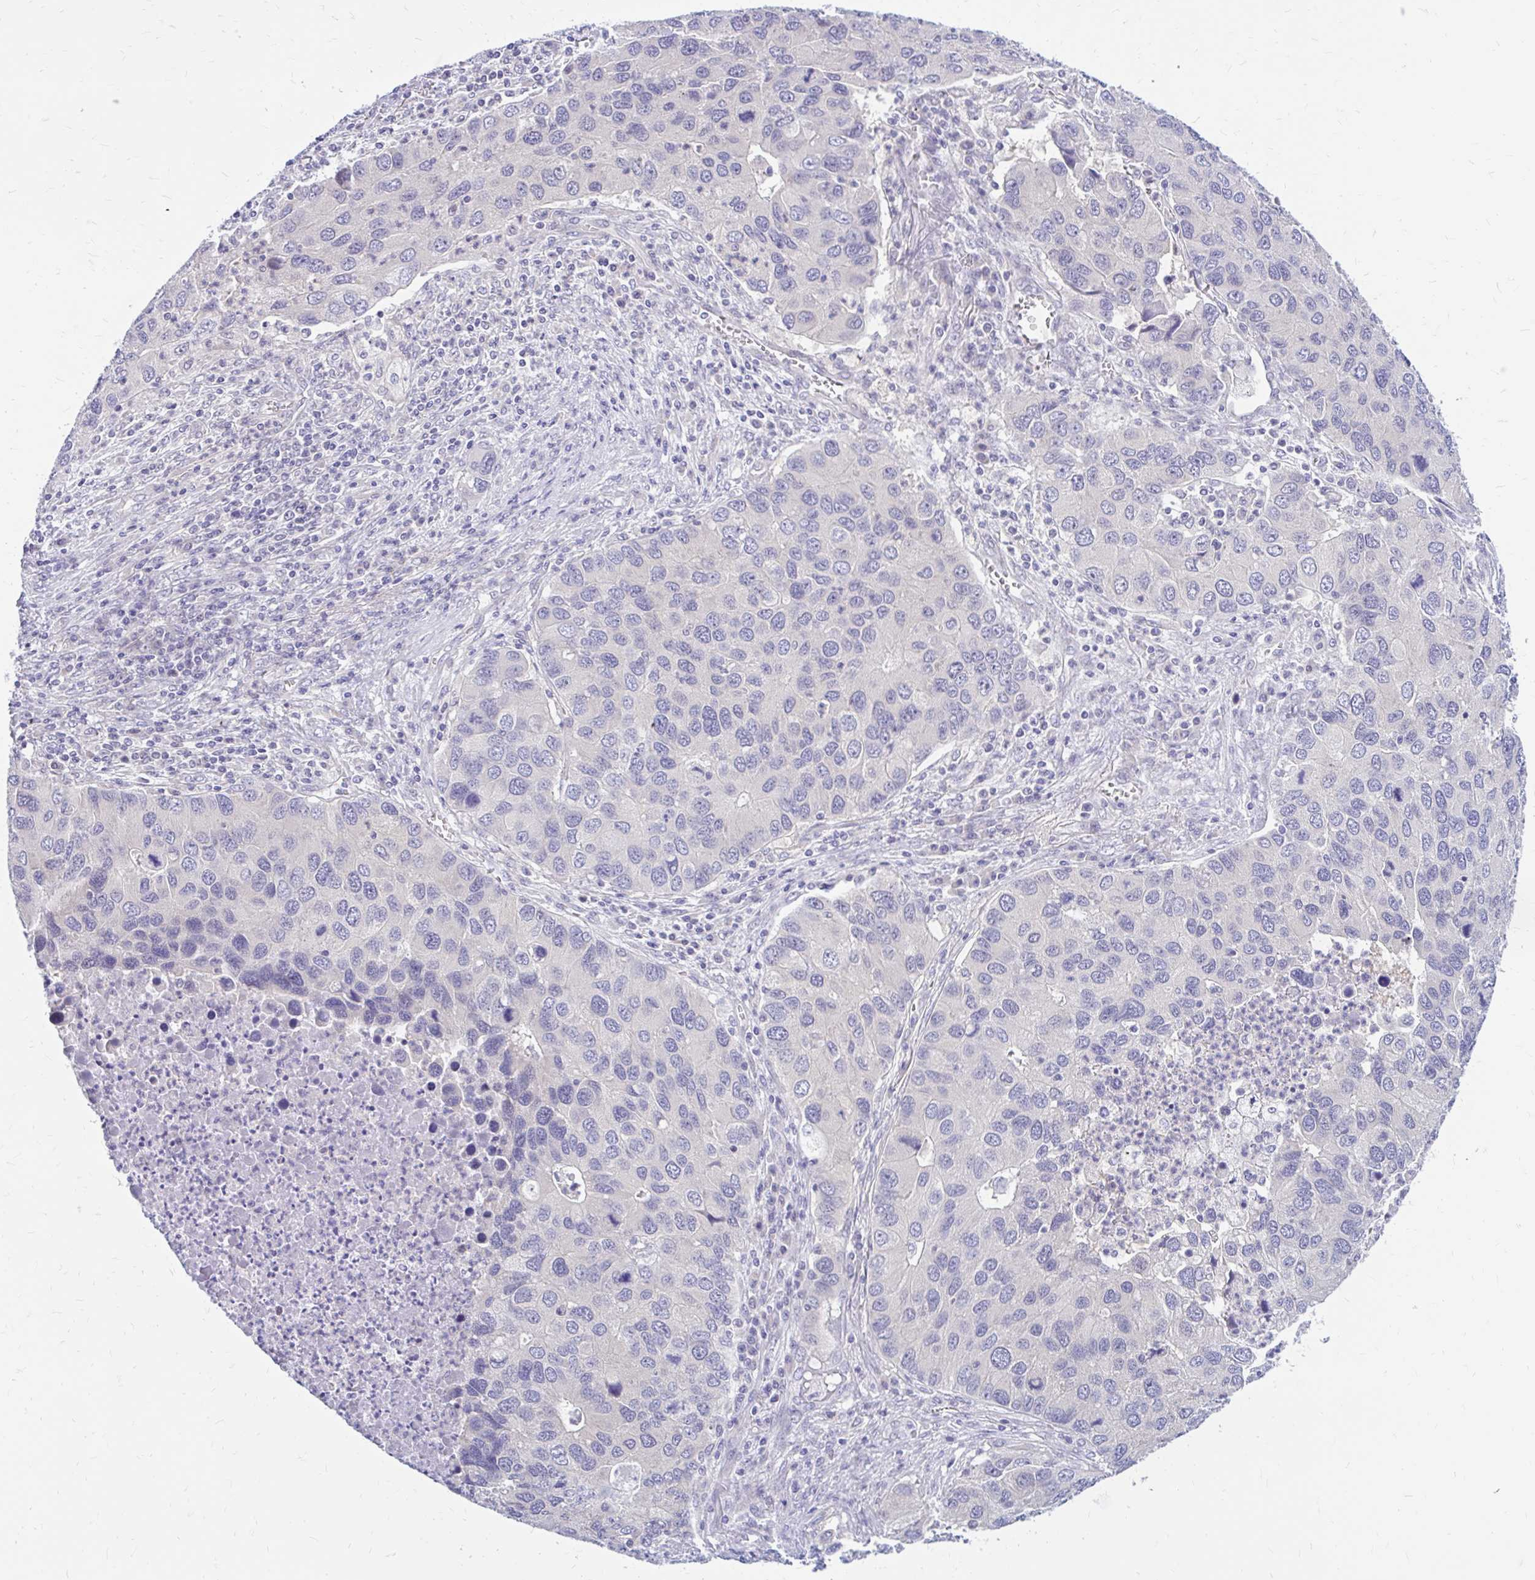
{"staining": {"intensity": "negative", "quantity": "none", "location": "none"}, "tissue": "lung cancer", "cell_type": "Tumor cells", "image_type": "cancer", "snomed": [{"axis": "morphology", "description": "Aneuploidy"}, {"axis": "morphology", "description": "Adenocarcinoma, NOS"}, {"axis": "topography", "description": "Lymph node"}, {"axis": "topography", "description": "Lung"}], "caption": "The immunohistochemistry (IHC) histopathology image has no significant staining in tumor cells of adenocarcinoma (lung) tissue.", "gene": "MAP1LC3A", "patient": {"sex": "female", "age": 74}}